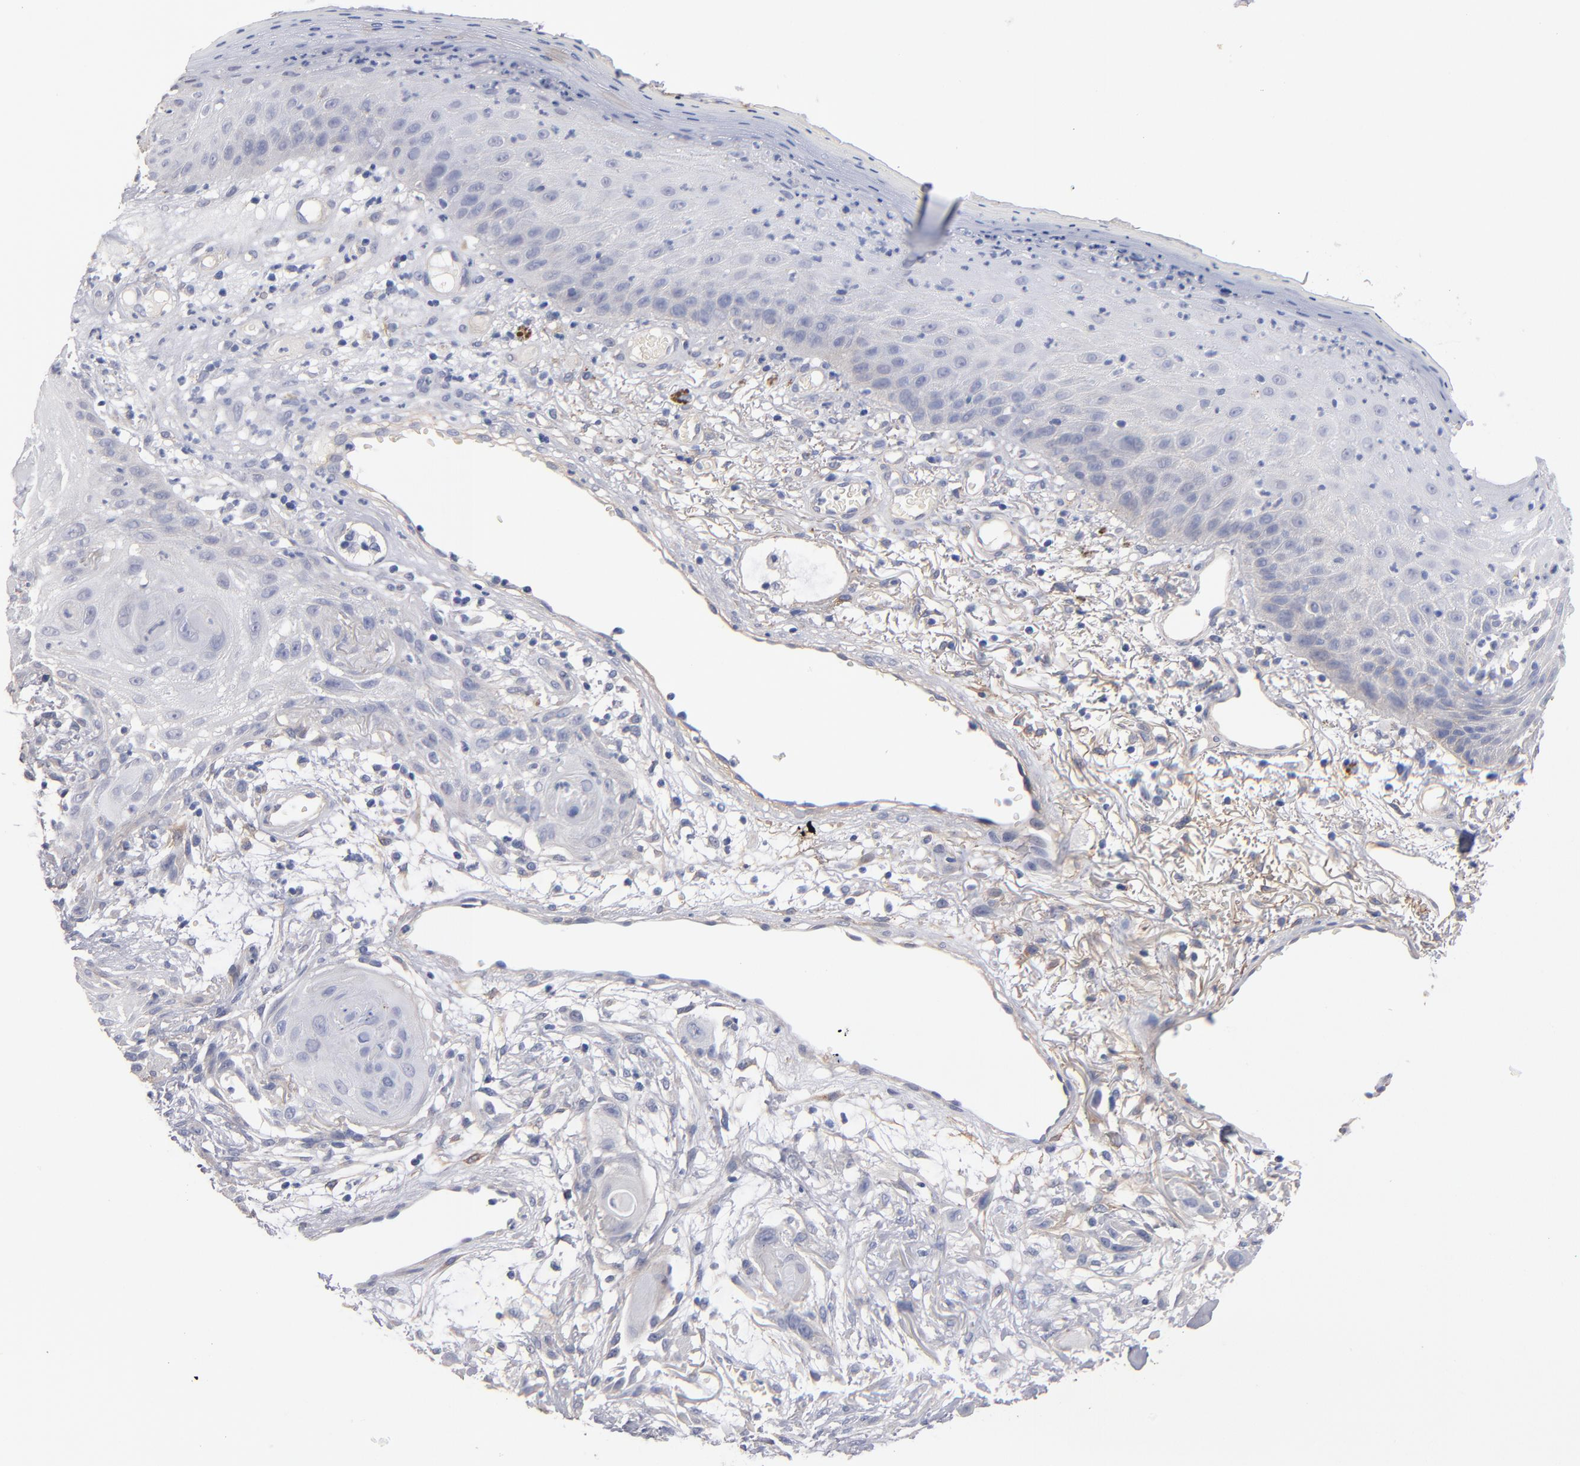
{"staining": {"intensity": "weak", "quantity": "<25%", "location": "cytoplasmic/membranous"}, "tissue": "skin cancer", "cell_type": "Tumor cells", "image_type": "cancer", "snomed": [{"axis": "morphology", "description": "Squamous cell carcinoma, NOS"}, {"axis": "topography", "description": "Skin"}], "caption": "Skin cancer was stained to show a protein in brown. There is no significant staining in tumor cells. Brightfield microscopy of immunohistochemistry stained with DAB (brown) and hematoxylin (blue), captured at high magnification.", "gene": "PLSCR4", "patient": {"sex": "female", "age": 59}}